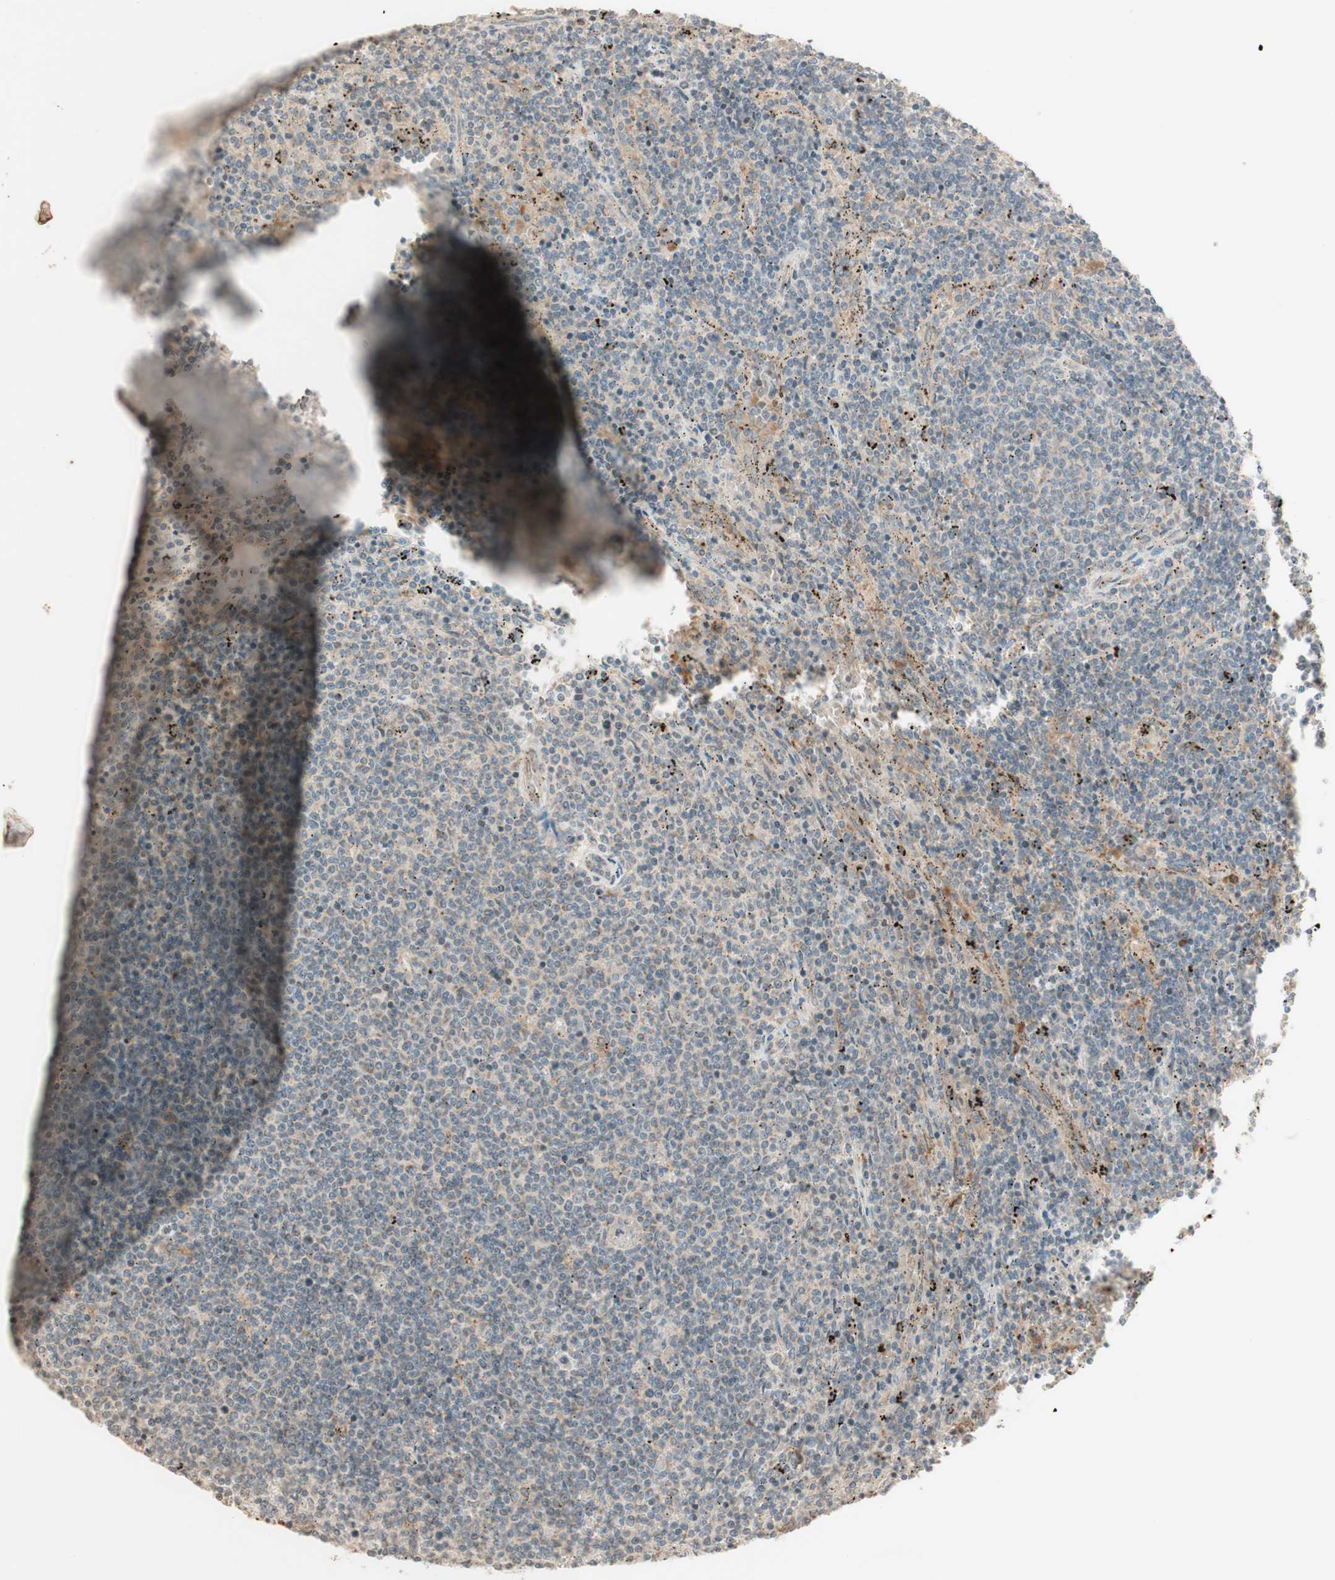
{"staining": {"intensity": "negative", "quantity": "none", "location": "none"}, "tissue": "lymphoma", "cell_type": "Tumor cells", "image_type": "cancer", "snomed": [{"axis": "morphology", "description": "Malignant lymphoma, non-Hodgkin's type, Low grade"}, {"axis": "topography", "description": "Spleen"}], "caption": "Immunohistochemical staining of malignant lymphoma, non-Hodgkin's type (low-grade) displays no significant positivity in tumor cells.", "gene": "CLCN2", "patient": {"sex": "female", "age": 50}}